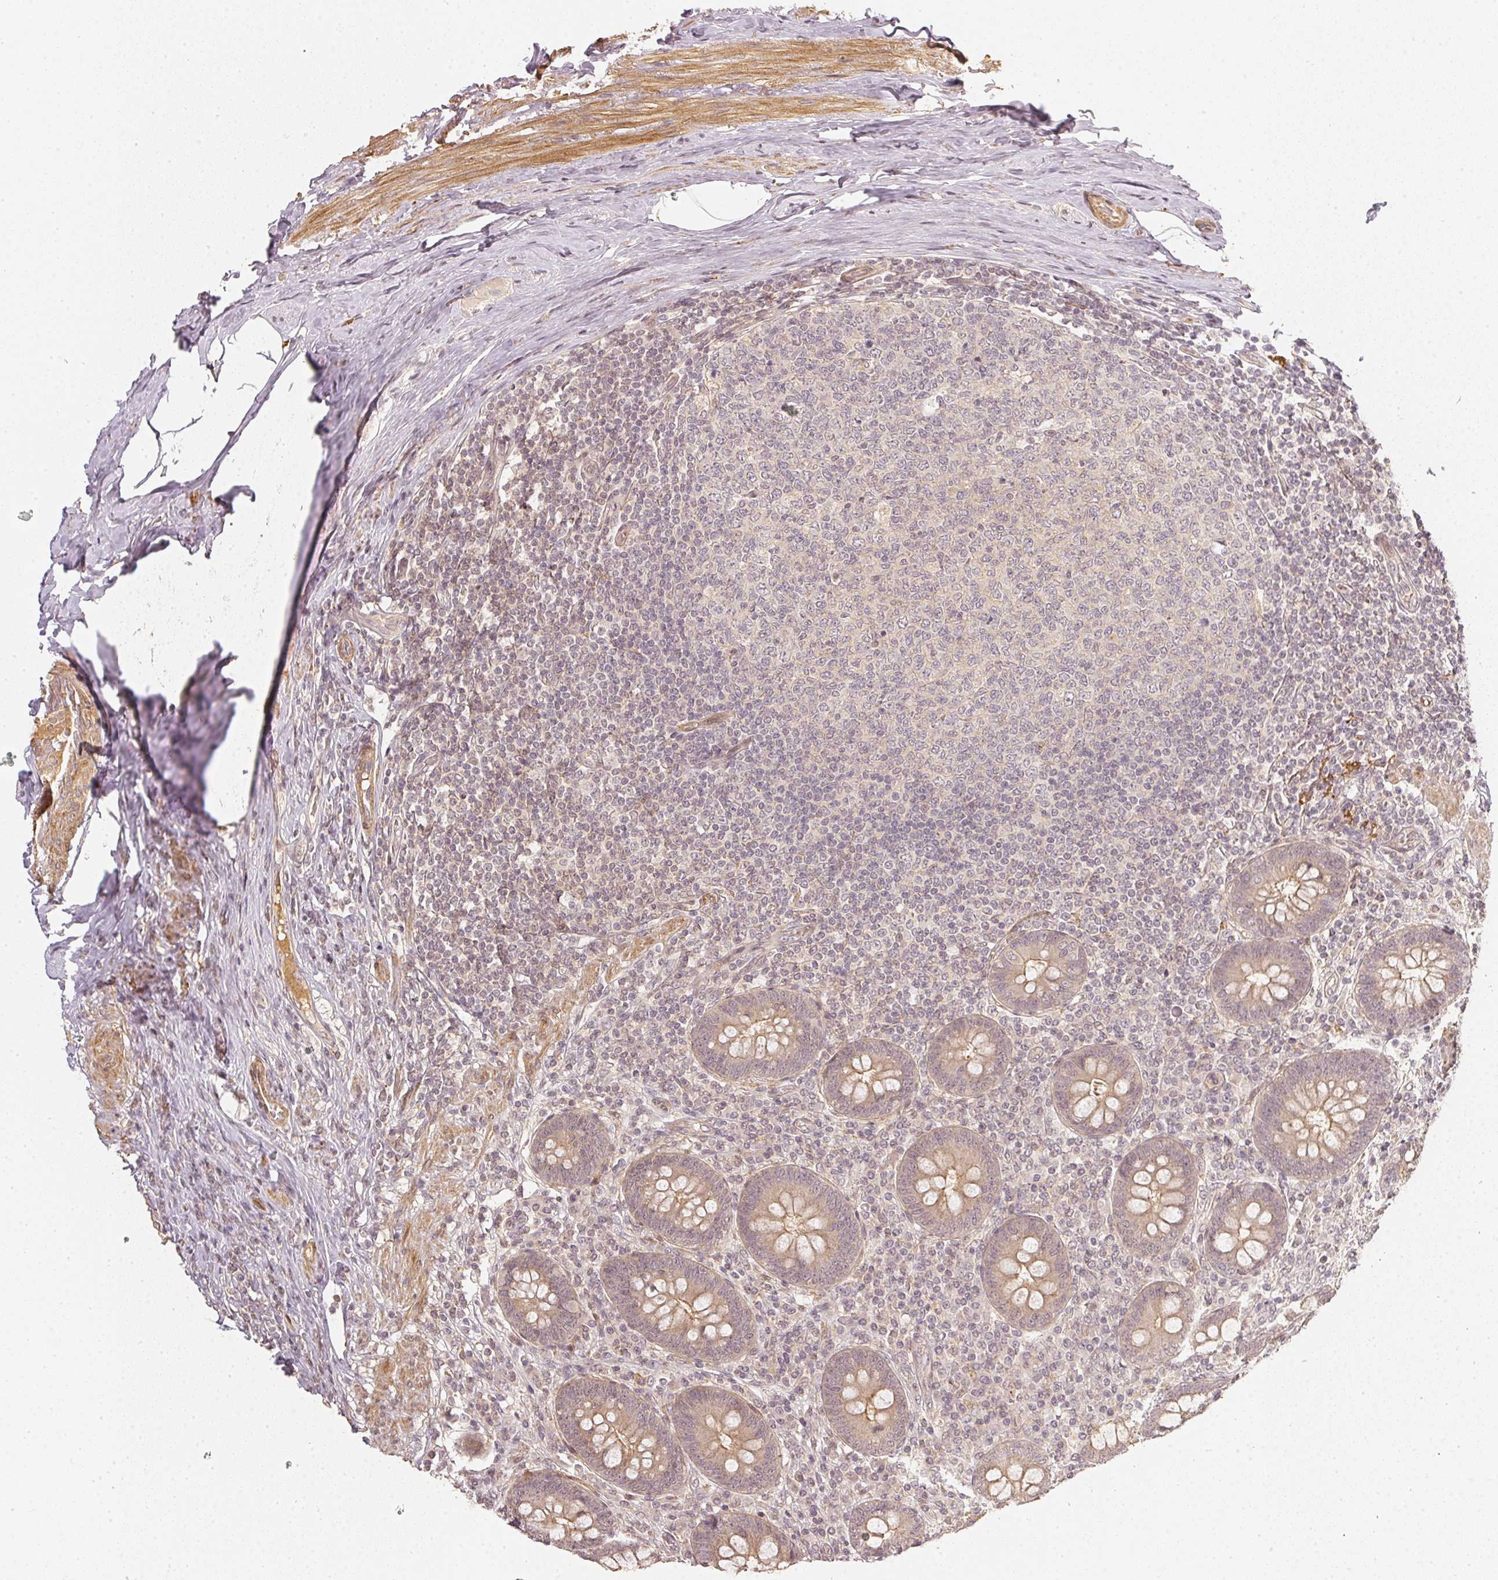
{"staining": {"intensity": "negative", "quantity": "none", "location": "none"}, "tissue": "appendix", "cell_type": "Glandular cells", "image_type": "normal", "snomed": [{"axis": "morphology", "description": "Normal tissue, NOS"}, {"axis": "topography", "description": "Appendix"}], "caption": "This micrograph is of normal appendix stained with immunohistochemistry to label a protein in brown with the nuclei are counter-stained blue. There is no positivity in glandular cells.", "gene": "SERPINE1", "patient": {"sex": "male", "age": 71}}